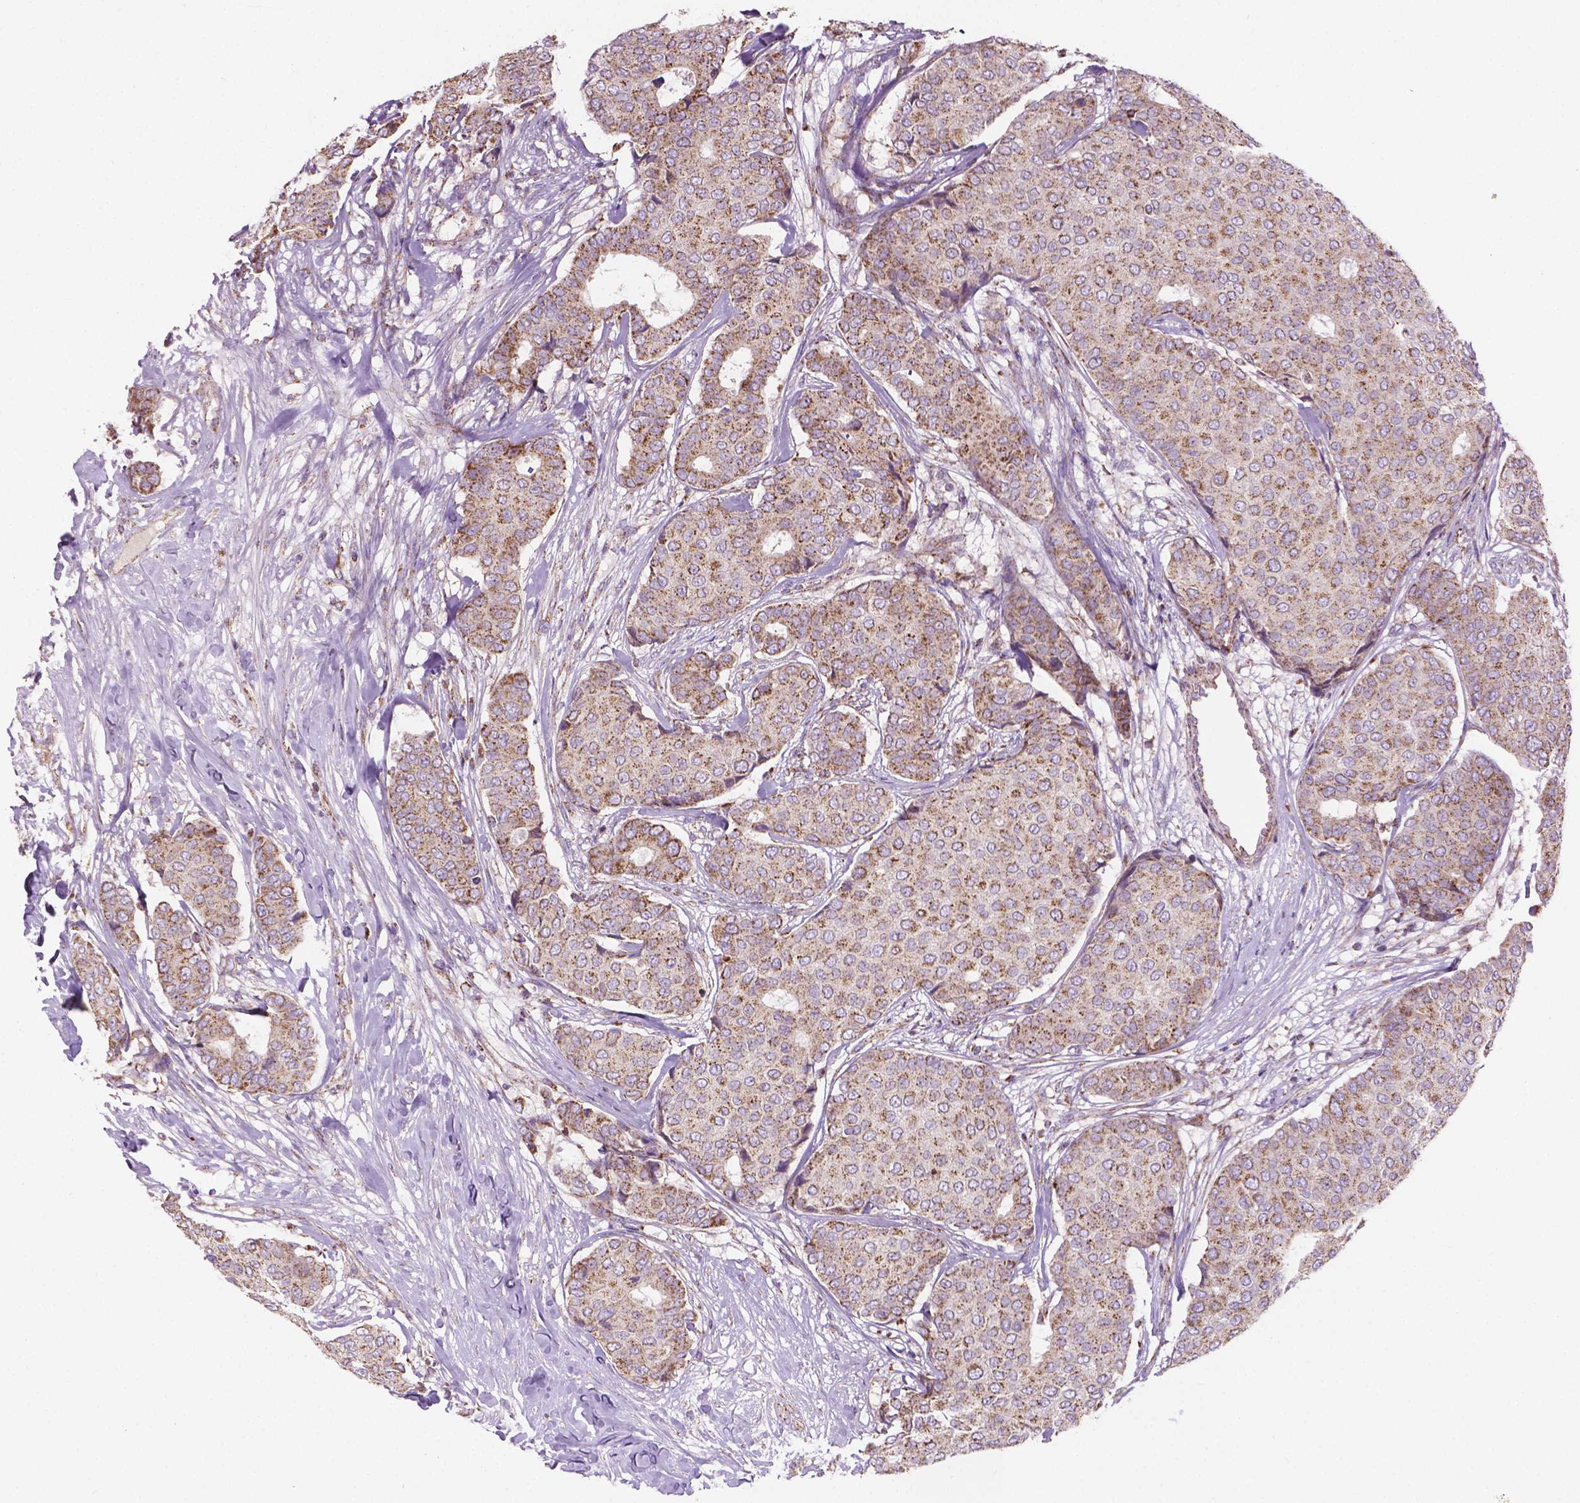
{"staining": {"intensity": "moderate", "quantity": ">75%", "location": "cytoplasmic/membranous"}, "tissue": "breast cancer", "cell_type": "Tumor cells", "image_type": "cancer", "snomed": [{"axis": "morphology", "description": "Duct carcinoma"}, {"axis": "topography", "description": "Breast"}], "caption": "About >75% of tumor cells in breast cancer reveal moderate cytoplasmic/membranous protein staining as visualized by brown immunohistochemical staining.", "gene": "PIBF1", "patient": {"sex": "female", "age": 75}}